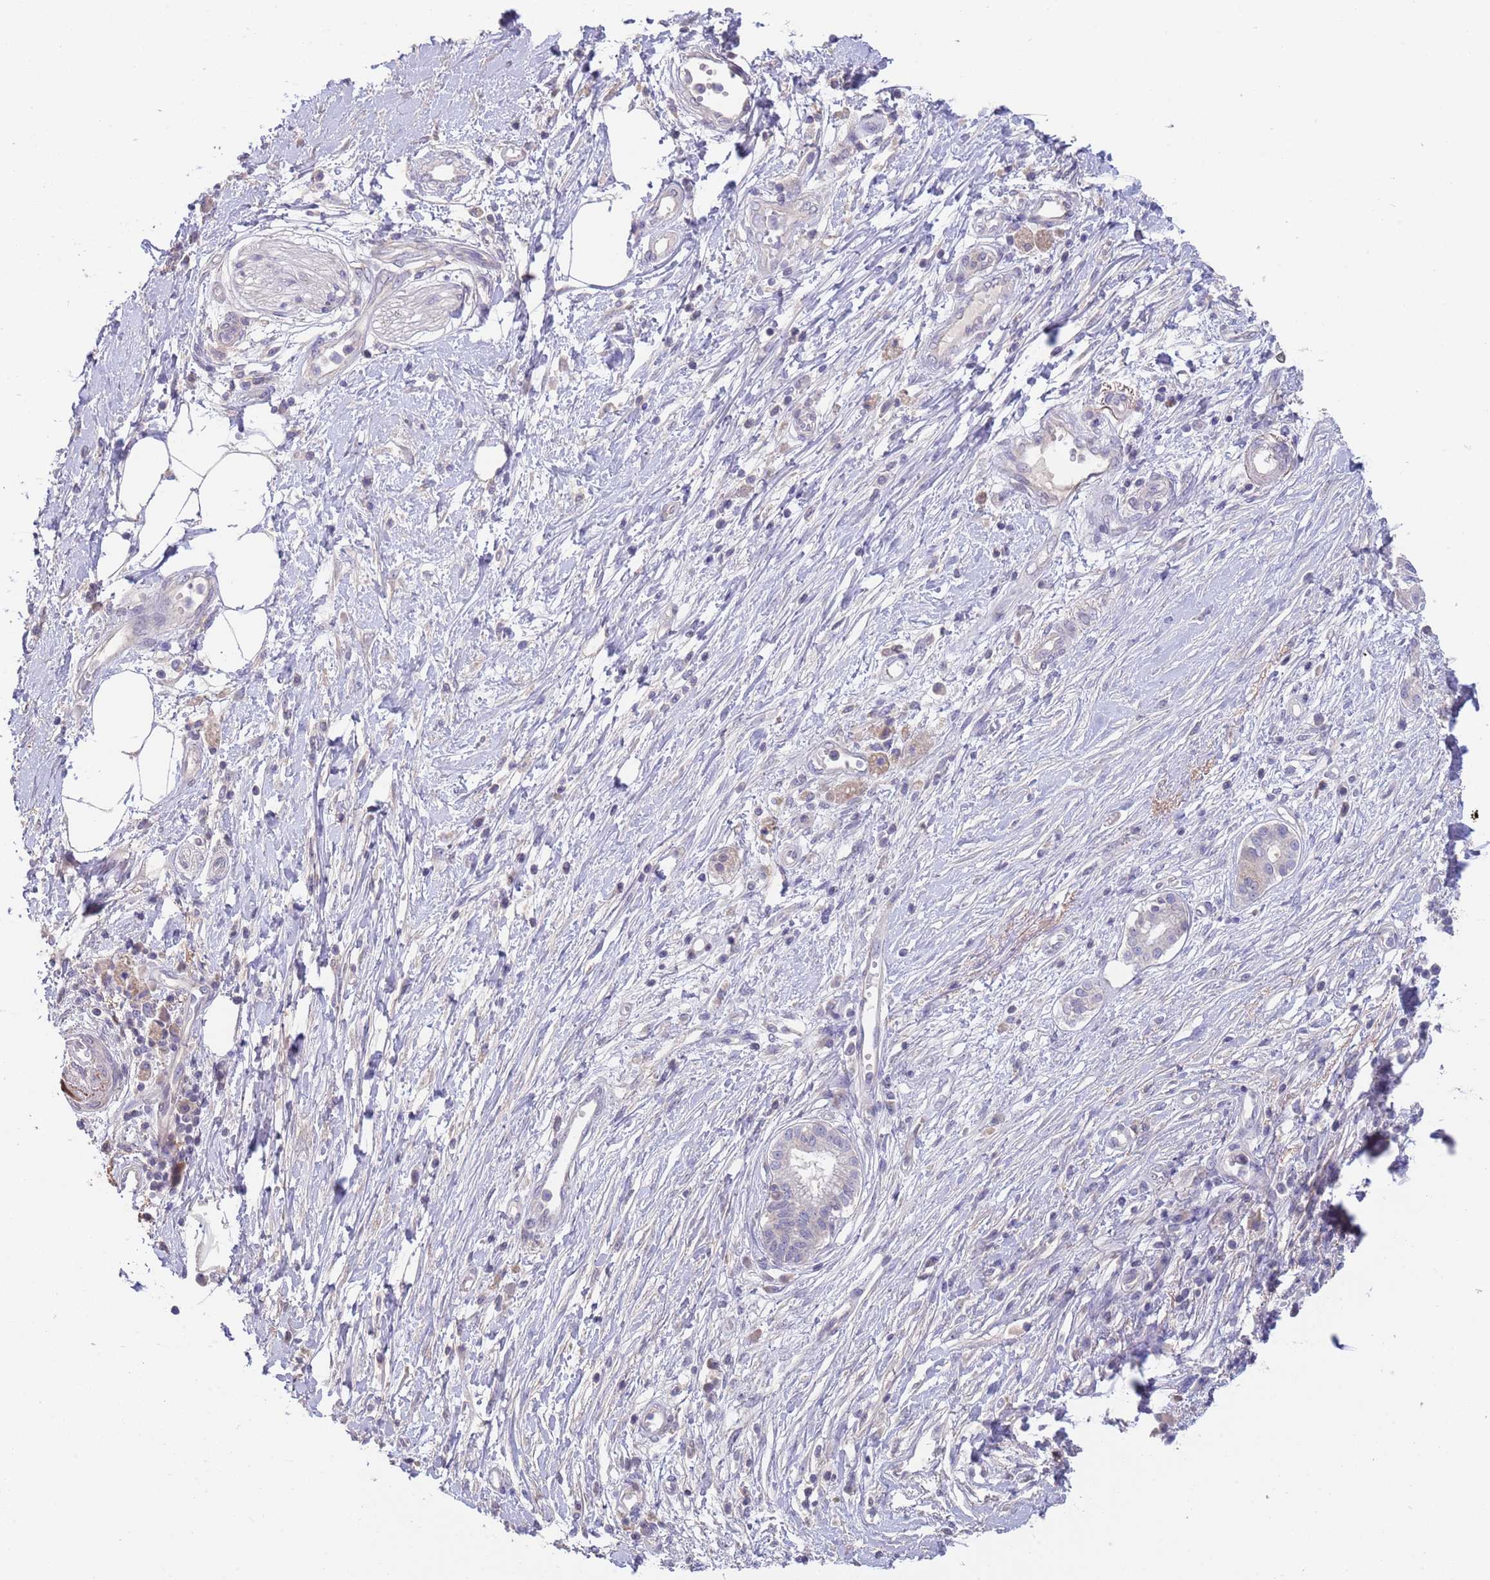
{"staining": {"intensity": "negative", "quantity": "none", "location": "none"}, "tissue": "pancreatic cancer", "cell_type": "Tumor cells", "image_type": "cancer", "snomed": [{"axis": "morphology", "description": "Adenocarcinoma, NOS"}, {"axis": "topography", "description": "Pancreas"}], "caption": "A histopathology image of pancreatic cancer (adenocarcinoma) stained for a protein exhibits no brown staining in tumor cells.", "gene": "PIMREG", "patient": {"sex": "male", "age": 68}}